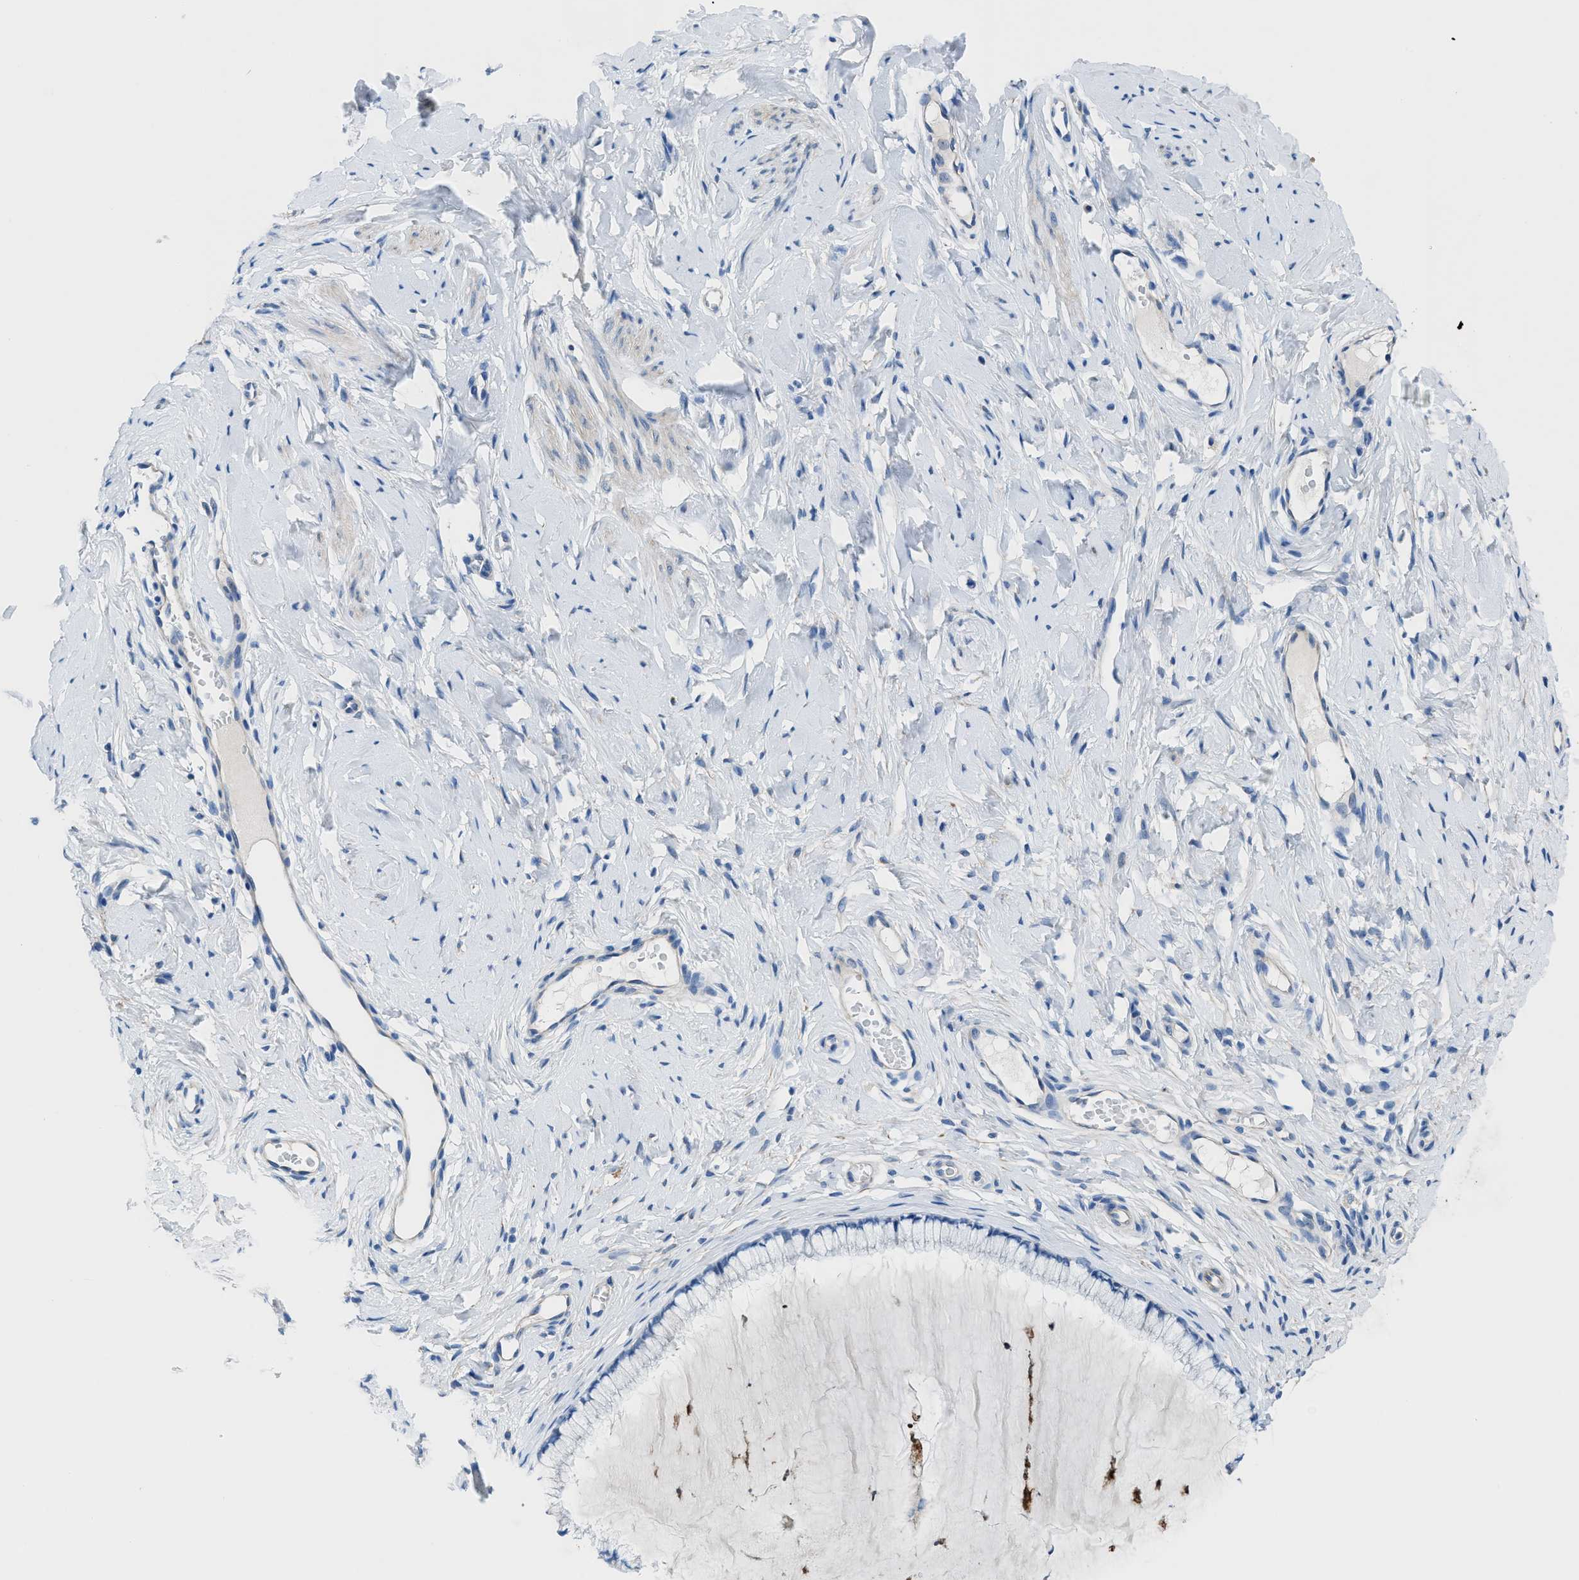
{"staining": {"intensity": "negative", "quantity": "none", "location": "none"}, "tissue": "cervix", "cell_type": "Glandular cells", "image_type": "normal", "snomed": [{"axis": "morphology", "description": "Normal tissue, NOS"}, {"axis": "topography", "description": "Cervix"}], "caption": "Immunohistochemical staining of normal cervix demonstrates no significant positivity in glandular cells. (DAB immunohistochemistry (IHC) with hematoxylin counter stain).", "gene": "ITPR1", "patient": {"sex": "female", "age": 65}}